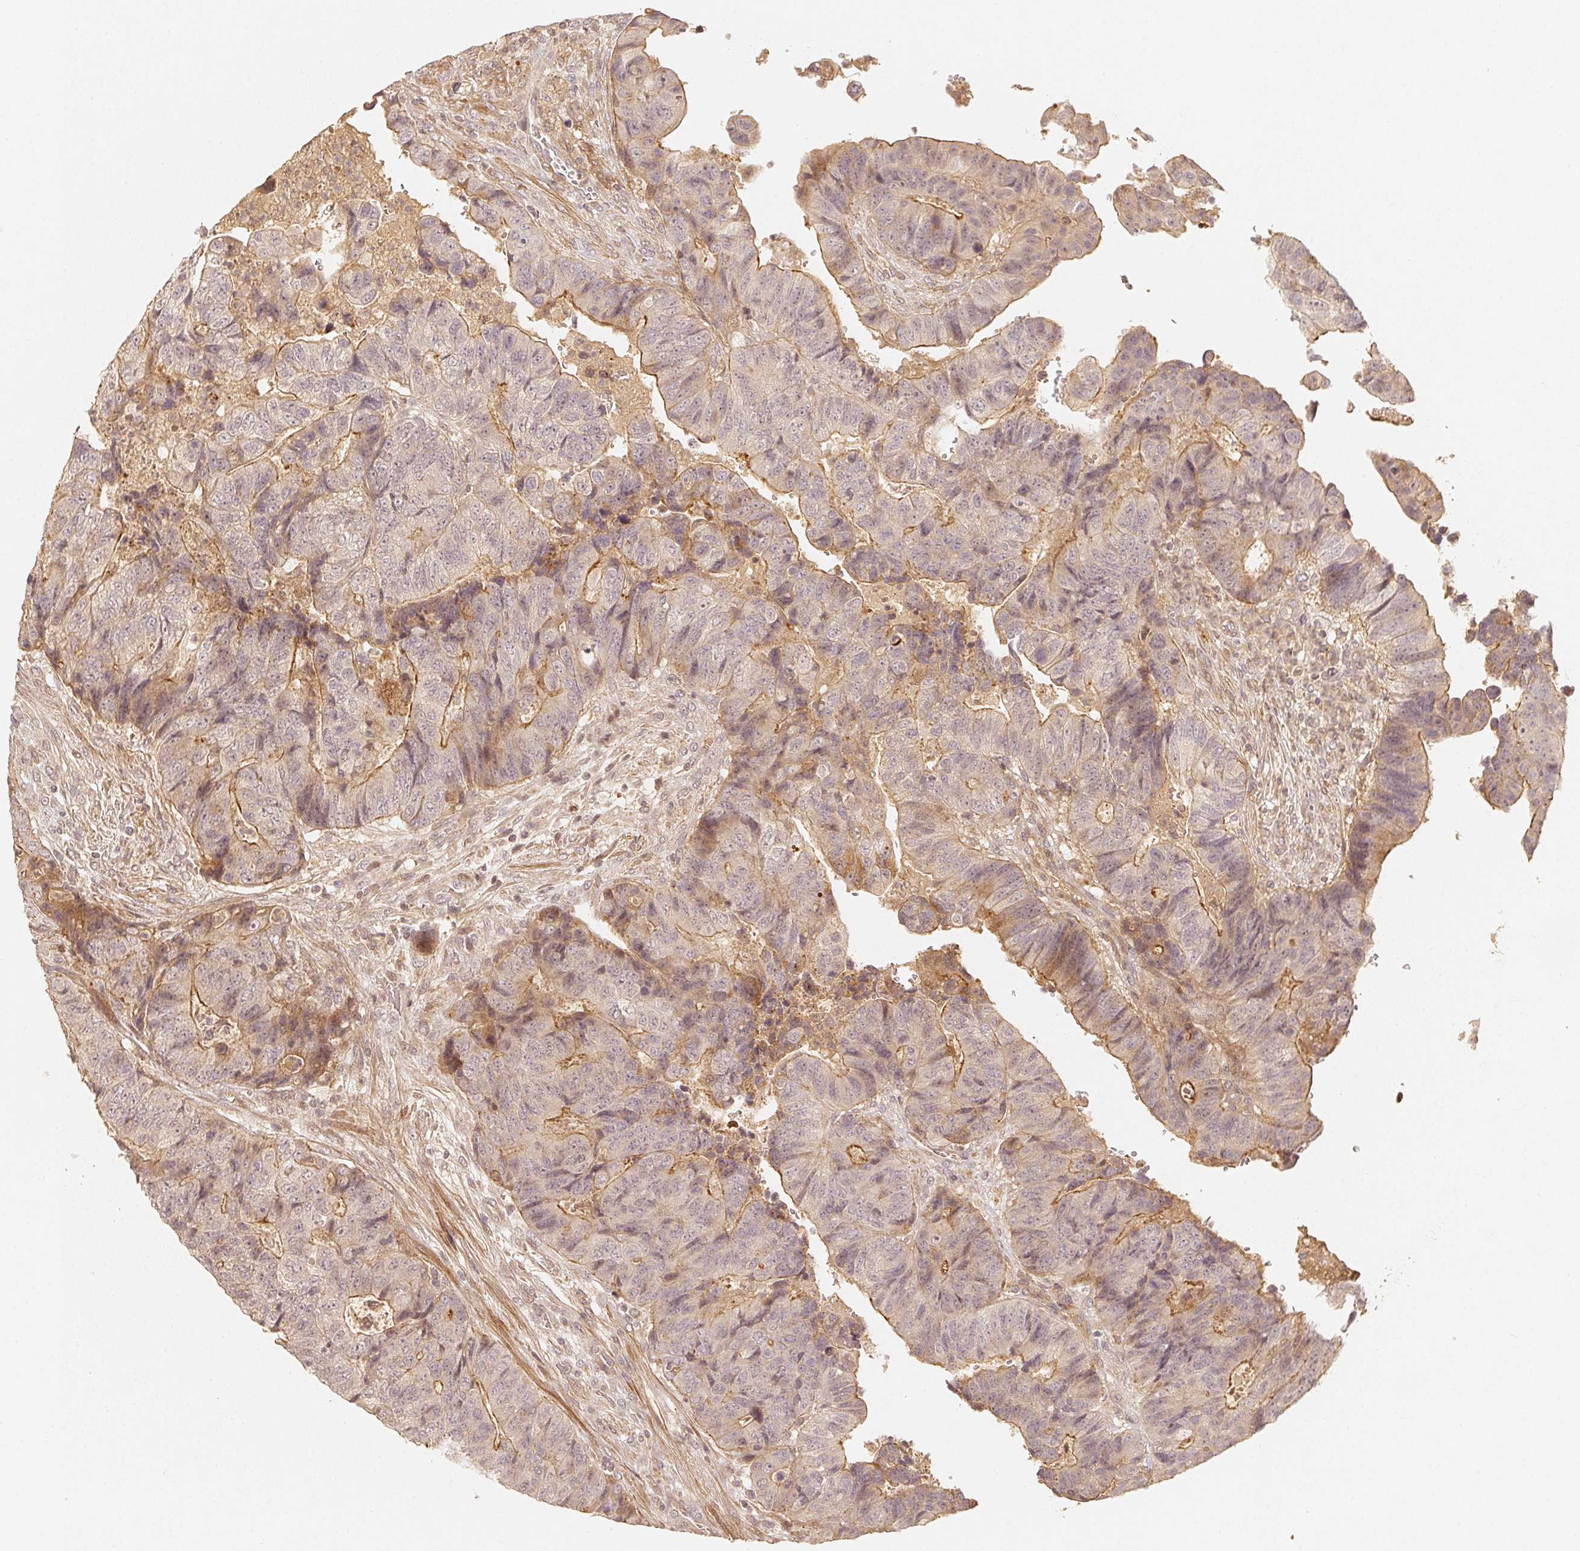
{"staining": {"intensity": "negative", "quantity": "none", "location": "none"}, "tissue": "colorectal cancer", "cell_type": "Tumor cells", "image_type": "cancer", "snomed": [{"axis": "morphology", "description": "Normal tissue, NOS"}, {"axis": "morphology", "description": "Adenocarcinoma, NOS"}, {"axis": "topography", "description": "Colon"}], "caption": "Immunohistochemistry histopathology image of neoplastic tissue: adenocarcinoma (colorectal) stained with DAB demonstrates no significant protein staining in tumor cells. (Brightfield microscopy of DAB (3,3'-diaminobenzidine) IHC at high magnification).", "gene": "SERPINE1", "patient": {"sex": "female", "age": 48}}